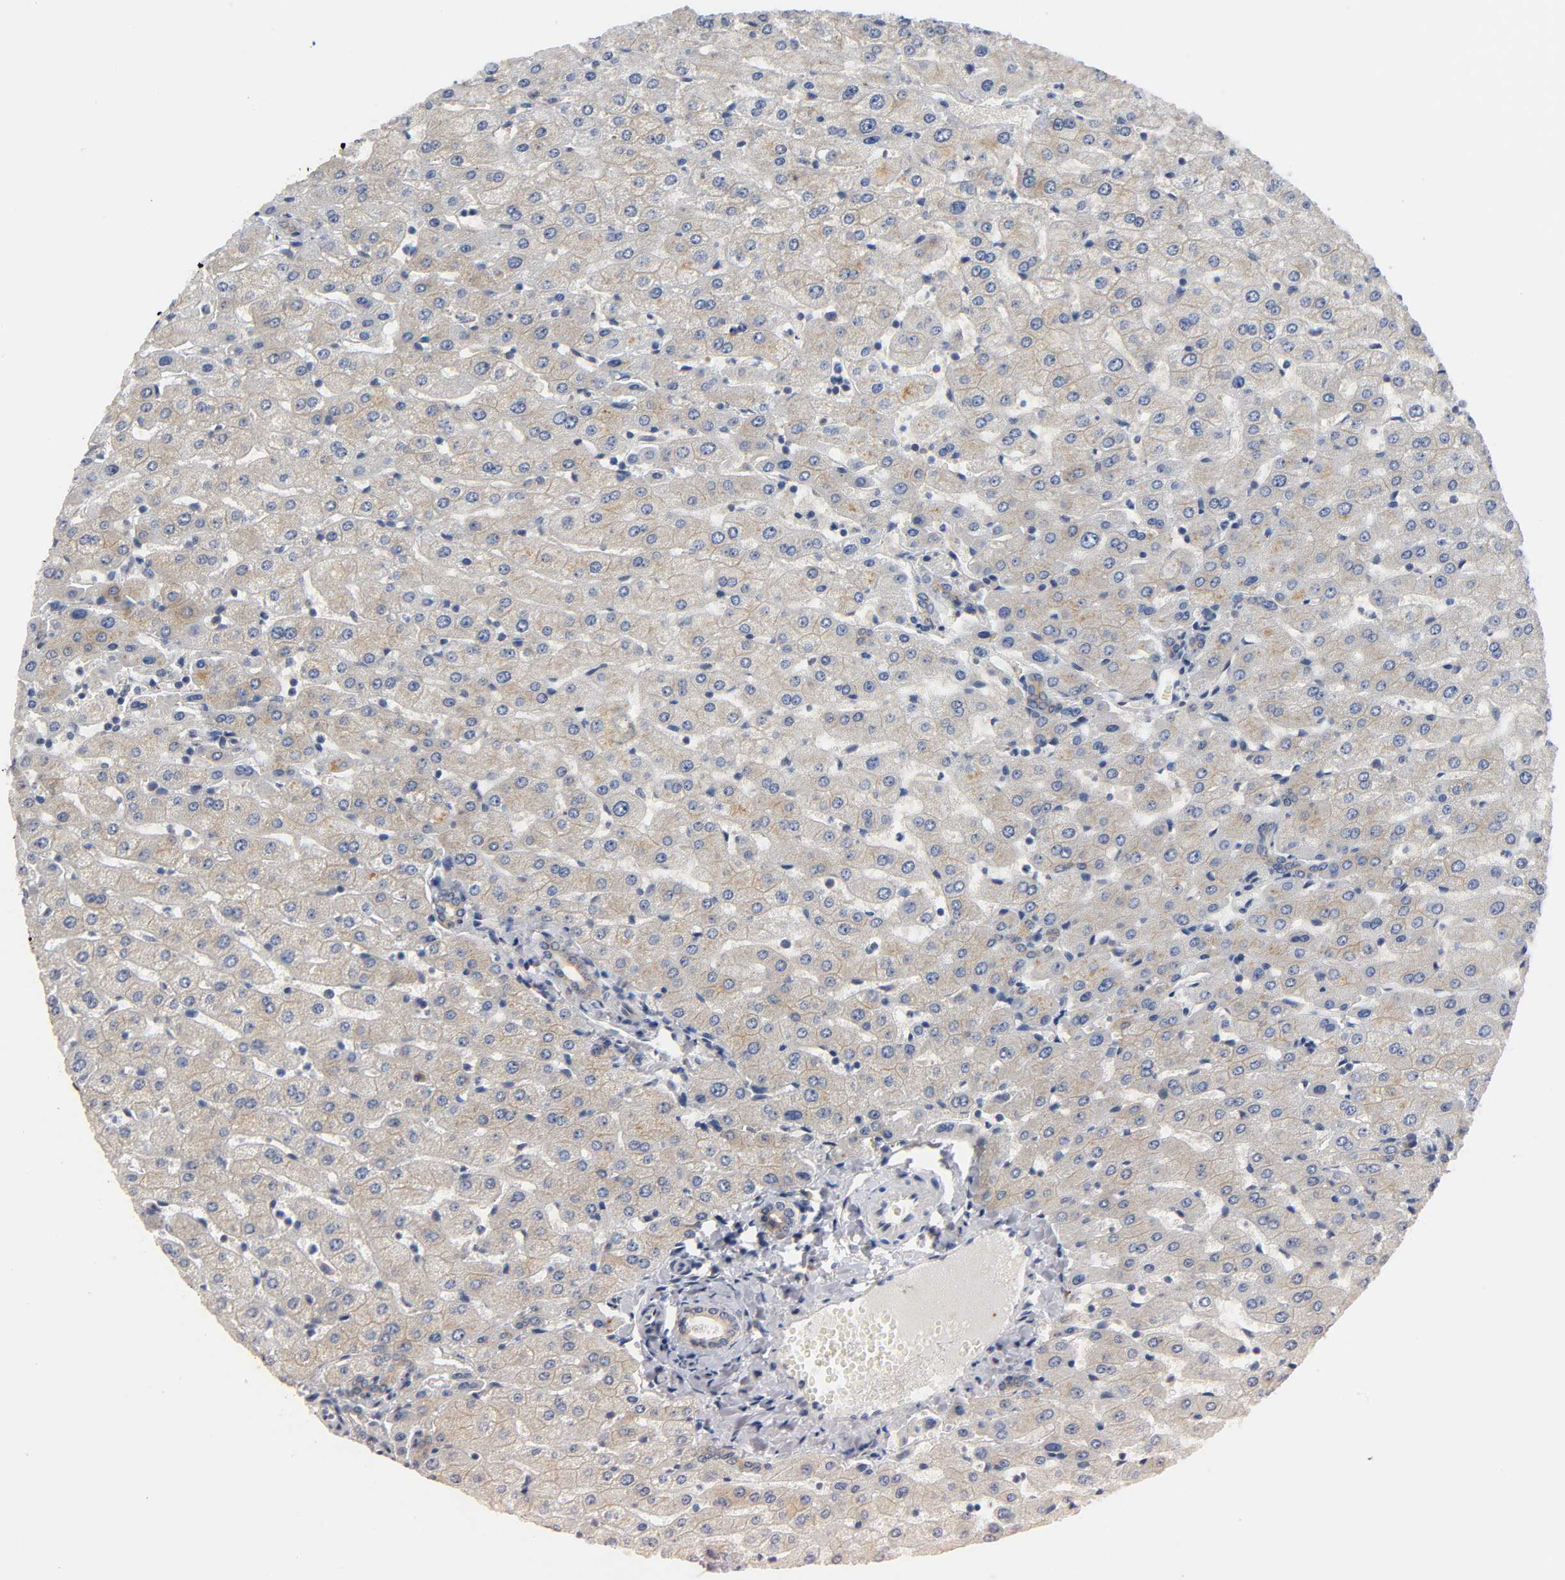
{"staining": {"intensity": "weak", "quantity": ">75%", "location": "cytoplasmic/membranous"}, "tissue": "liver", "cell_type": "Cholangiocytes", "image_type": "normal", "snomed": [{"axis": "morphology", "description": "Normal tissue, NOS"}, {"axis": "morphology", "description": "Fibrosis, NOS"}, {"axis": "topography", "description": "Liver"}], "caption": "Cholangiocytes reveal low levels of weak cytoplasmic/membranous staining in approximately >75% of cells in benign liver.", "gene": "HDAC6", "patient": {"sex": "female", "age": 29}}